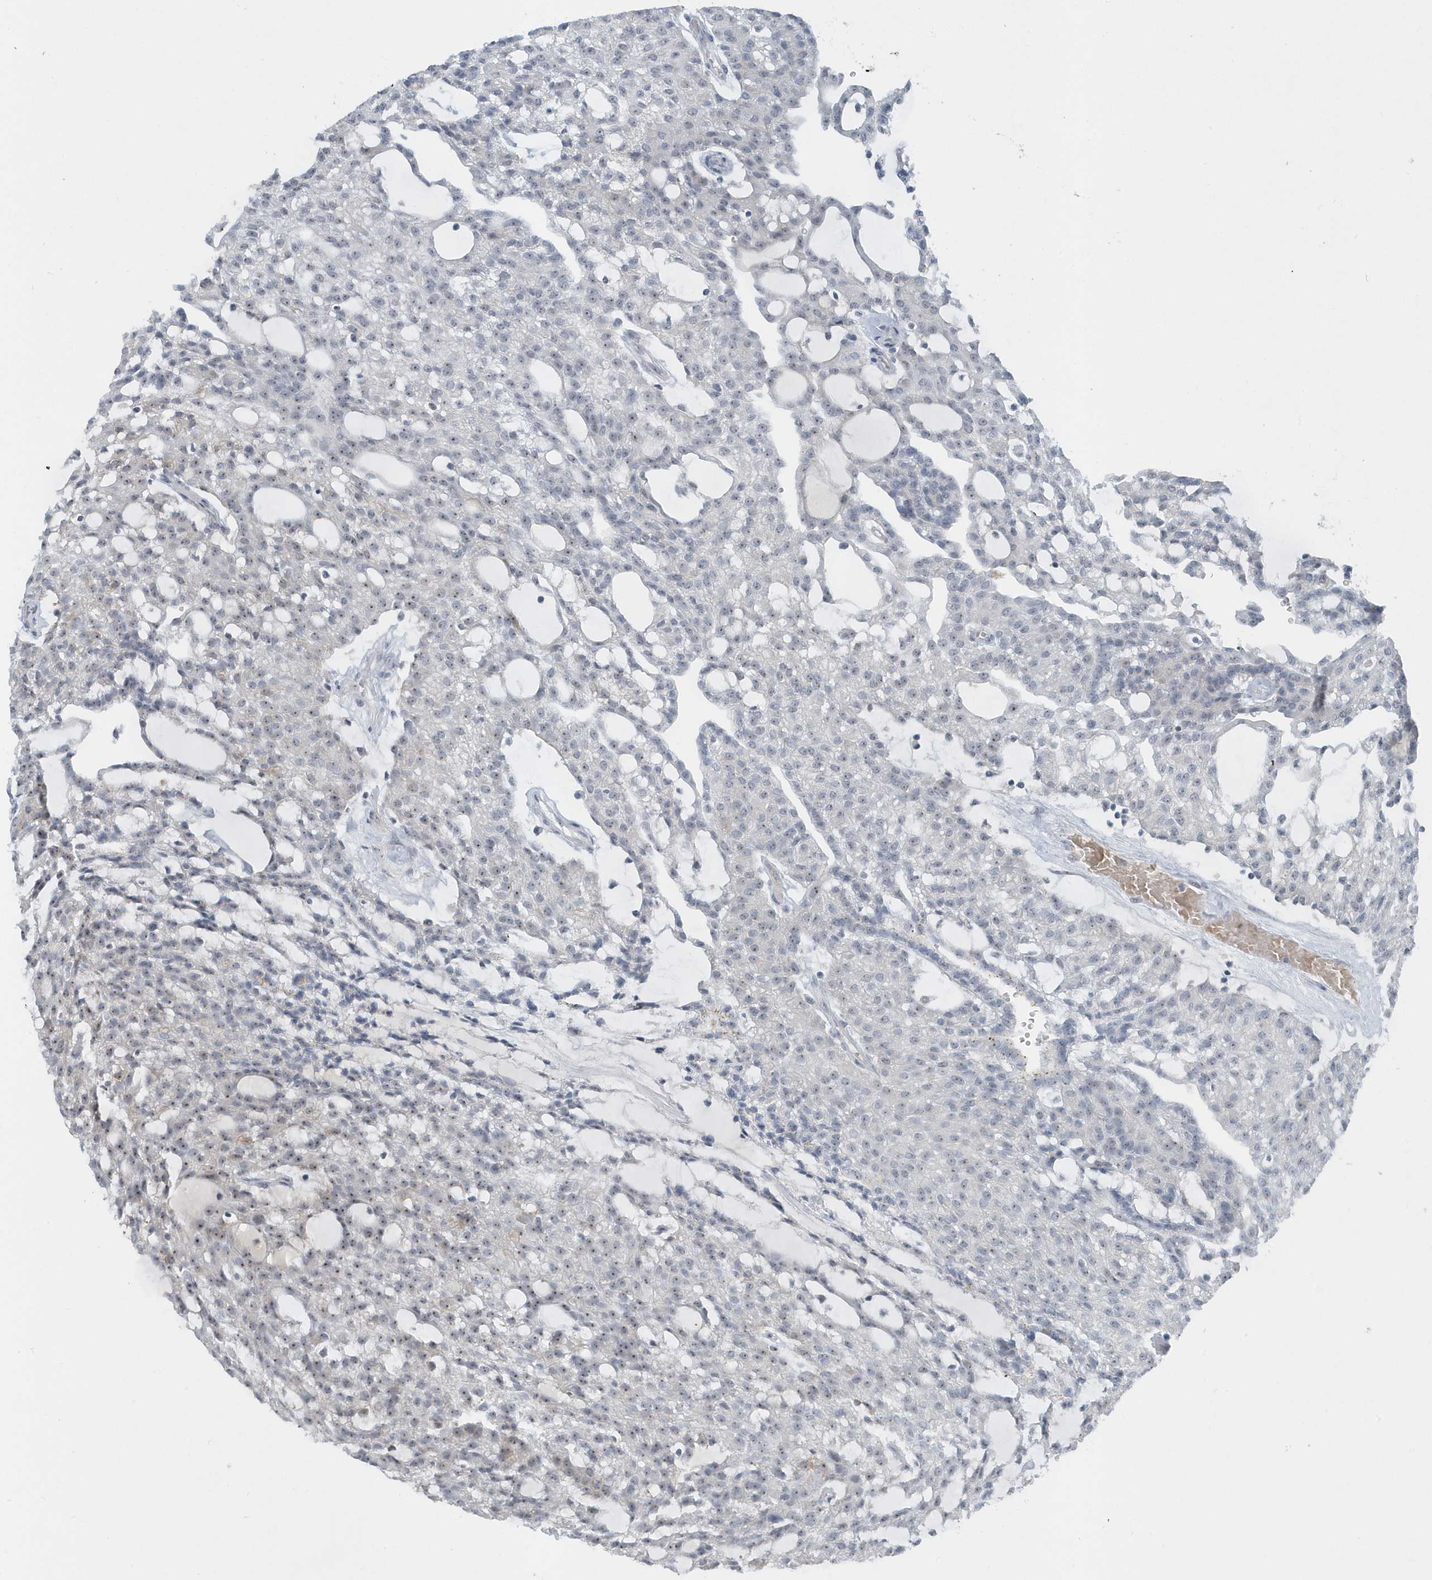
{"staining": {"intensity": "weak", "quantity": "<25%", "location": "nuclear"}, "tissue": "renal cancer", "cell_type": "Tumor cells", "image_type": "cancer", "snomed": [{"axis": "morphology", "description": "Adenocarcinoma, NOS"}, {"axis": "topography", "description": "Kidney"}], "caption": "This image is of renal adenocarcinoma stained with immunohistochemistry (IHC) to label a protein in brown with the nuclei are counter-stained blue. There is no staining in tumor cells. Nuclei are stained in blue.", "gene": "RPF2", "patient": {"sex": "male", "age": 63}}